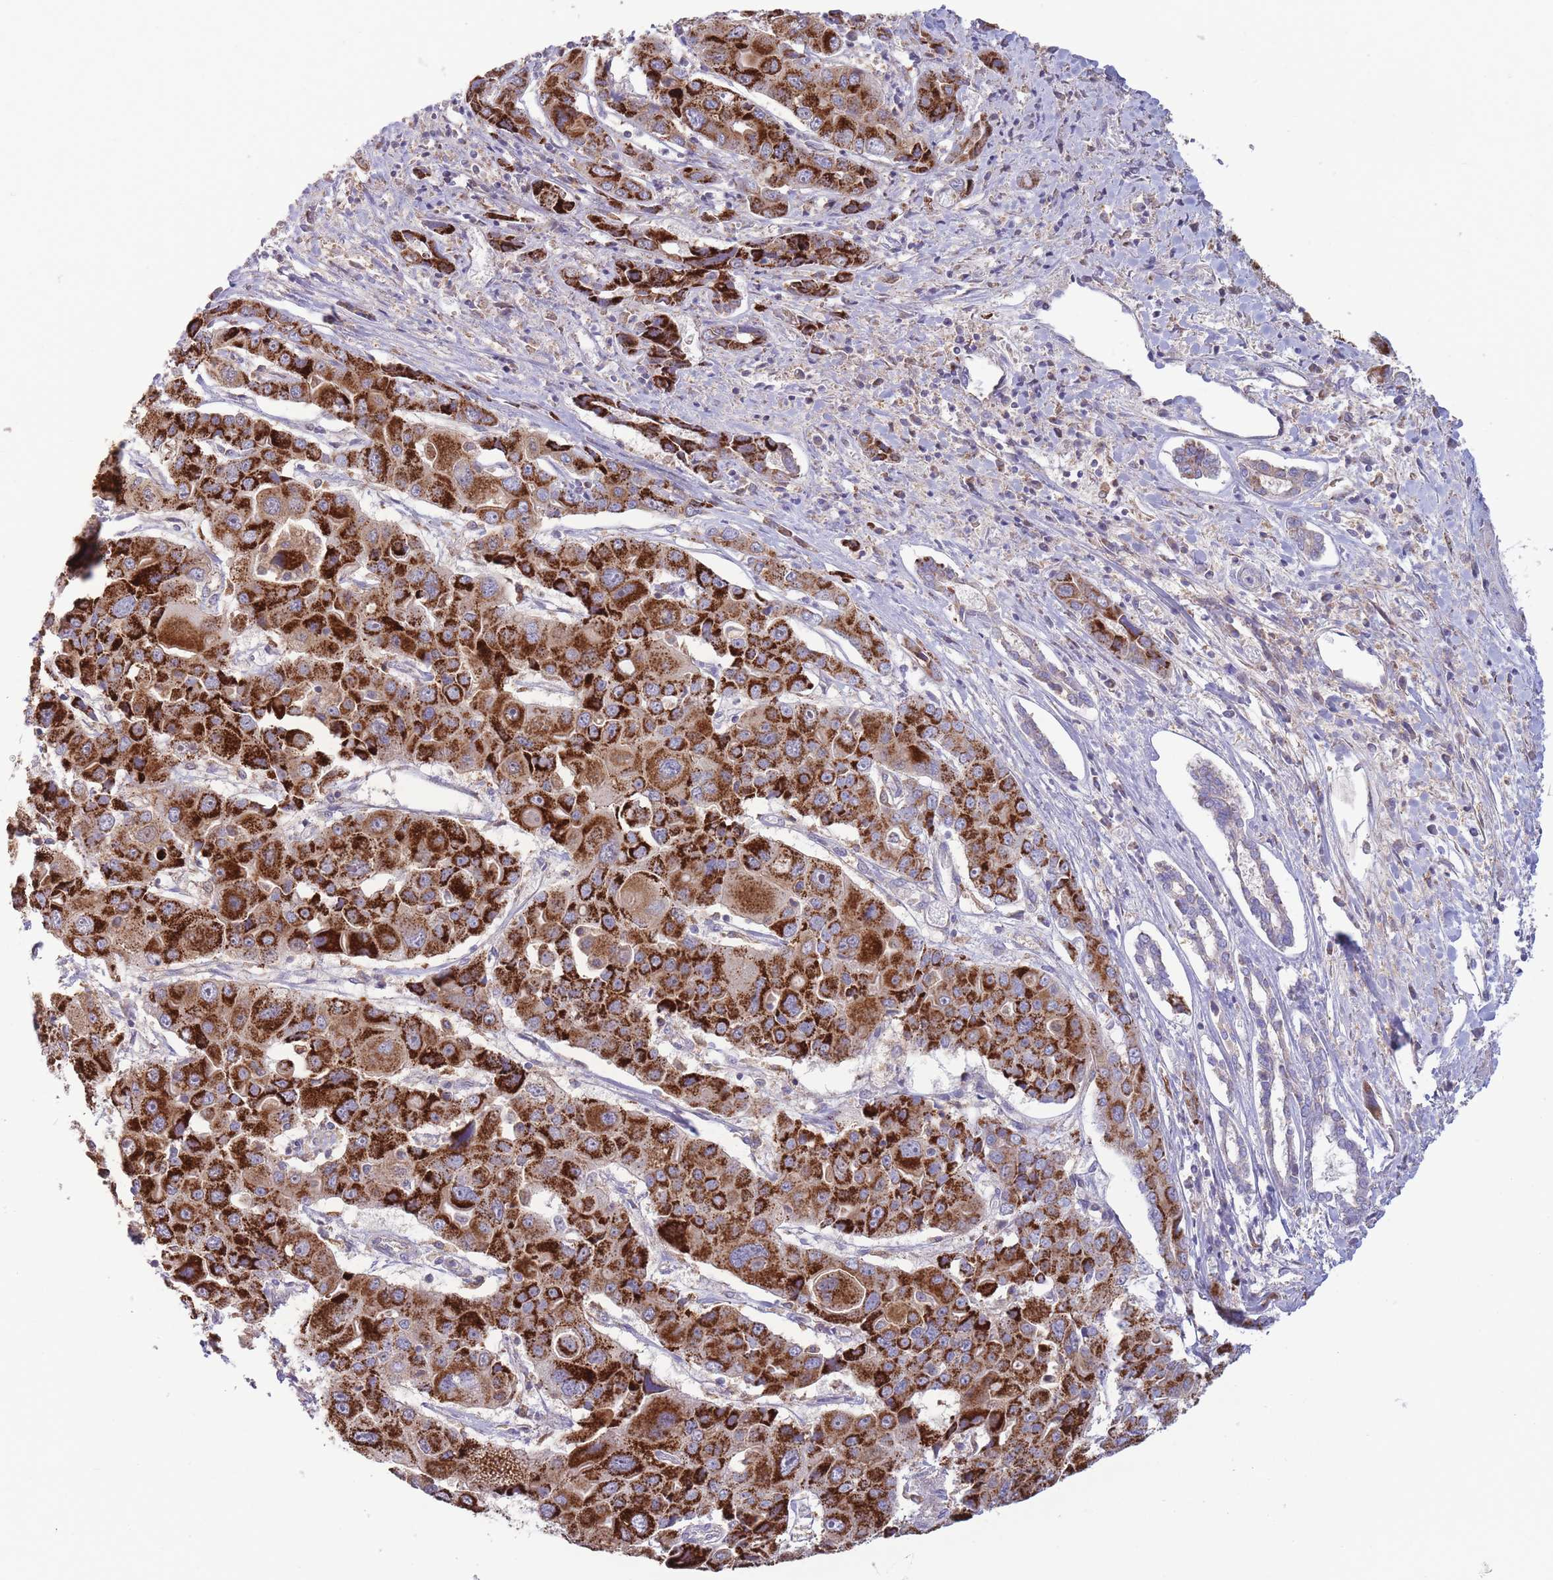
{"staining": {"intensity": "strong", "quantity": ">75%", "location": "cytoplasmic/membranous"}, "tissue": "liver cancer", "cell_type": "Tumor cells", "image_type": "cancer", "snomed": [{"axis": "morphology", "description": "Cholangiocarcinoma"}, {"axis": "topography", "description": "Liver"}], "caption": "Immunohistochemistry (IHC) (DAB (3,3'-diaminobenzidine)) staining of human liver cancer shows strong cytoplasmic/membranous protein staining in about >75% of tumor cells.", "gene": "SLC25A42", "patient": {"sex": "male", "age": 67}}